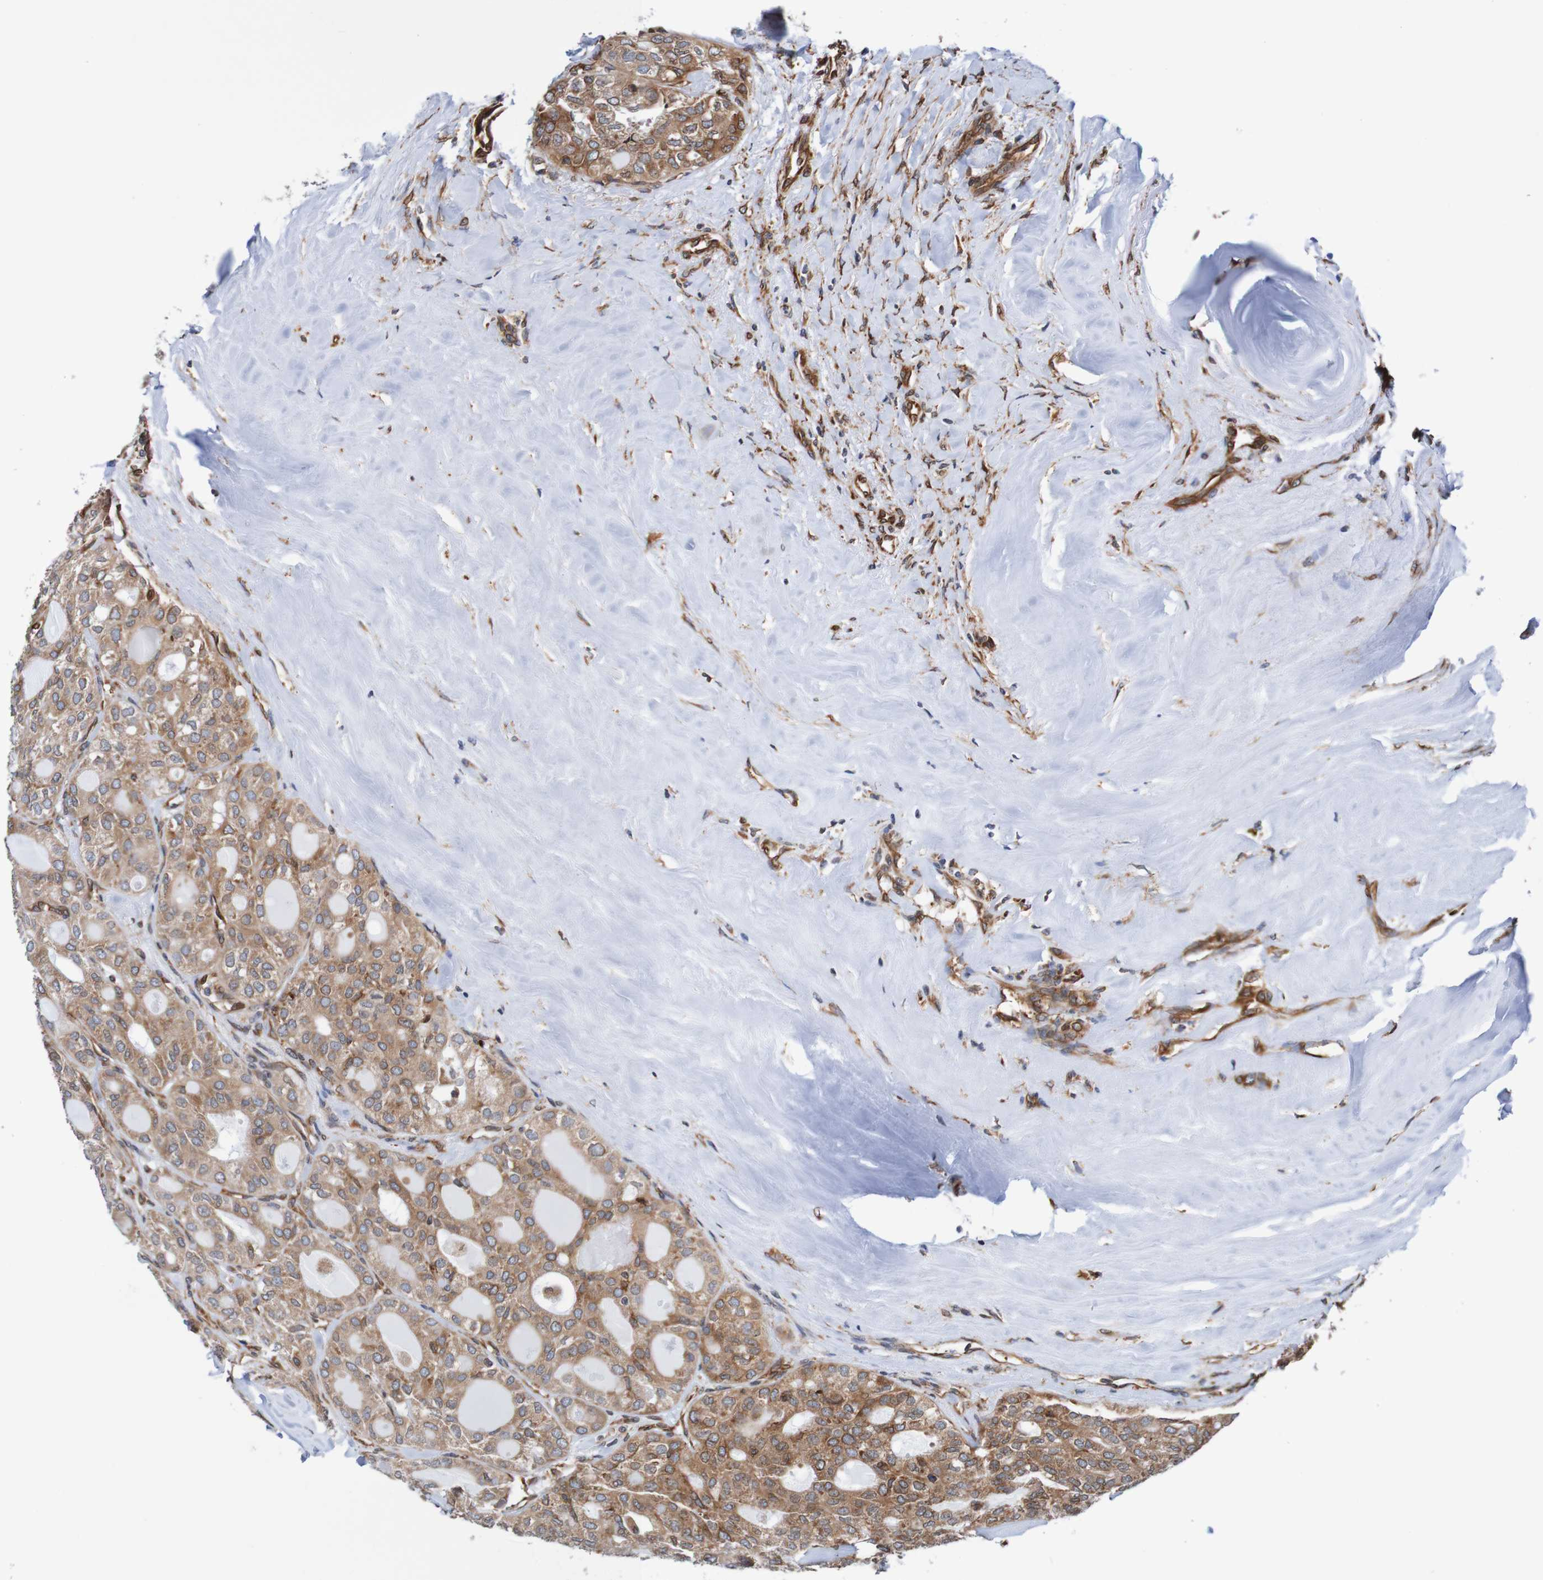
{"staining": {"intensity": "moderate", "quantity": ">75%", "location": "cytoplasmic/membranous,nuclear"}, "tissue": "thyroid cancer", "cell_type": "Tumor cells", "image_type": "cancer", "snomed": [{"axis": "morphology", "description": "Follicular adenoma carcinoma, NOS"}, {"axis": "topography", "description": "Thyroid gland"}], "caption": "A high-resolution photomicrograph shows immunohistochemistry (IHC) staining of thyroid cancer, which demonstrates moderate cytoplasmic/membranous and nuclear staining in about >75% of tumor cells.", "gene": "TMEM109", "patient": {"sex": "male", "age": 75}}